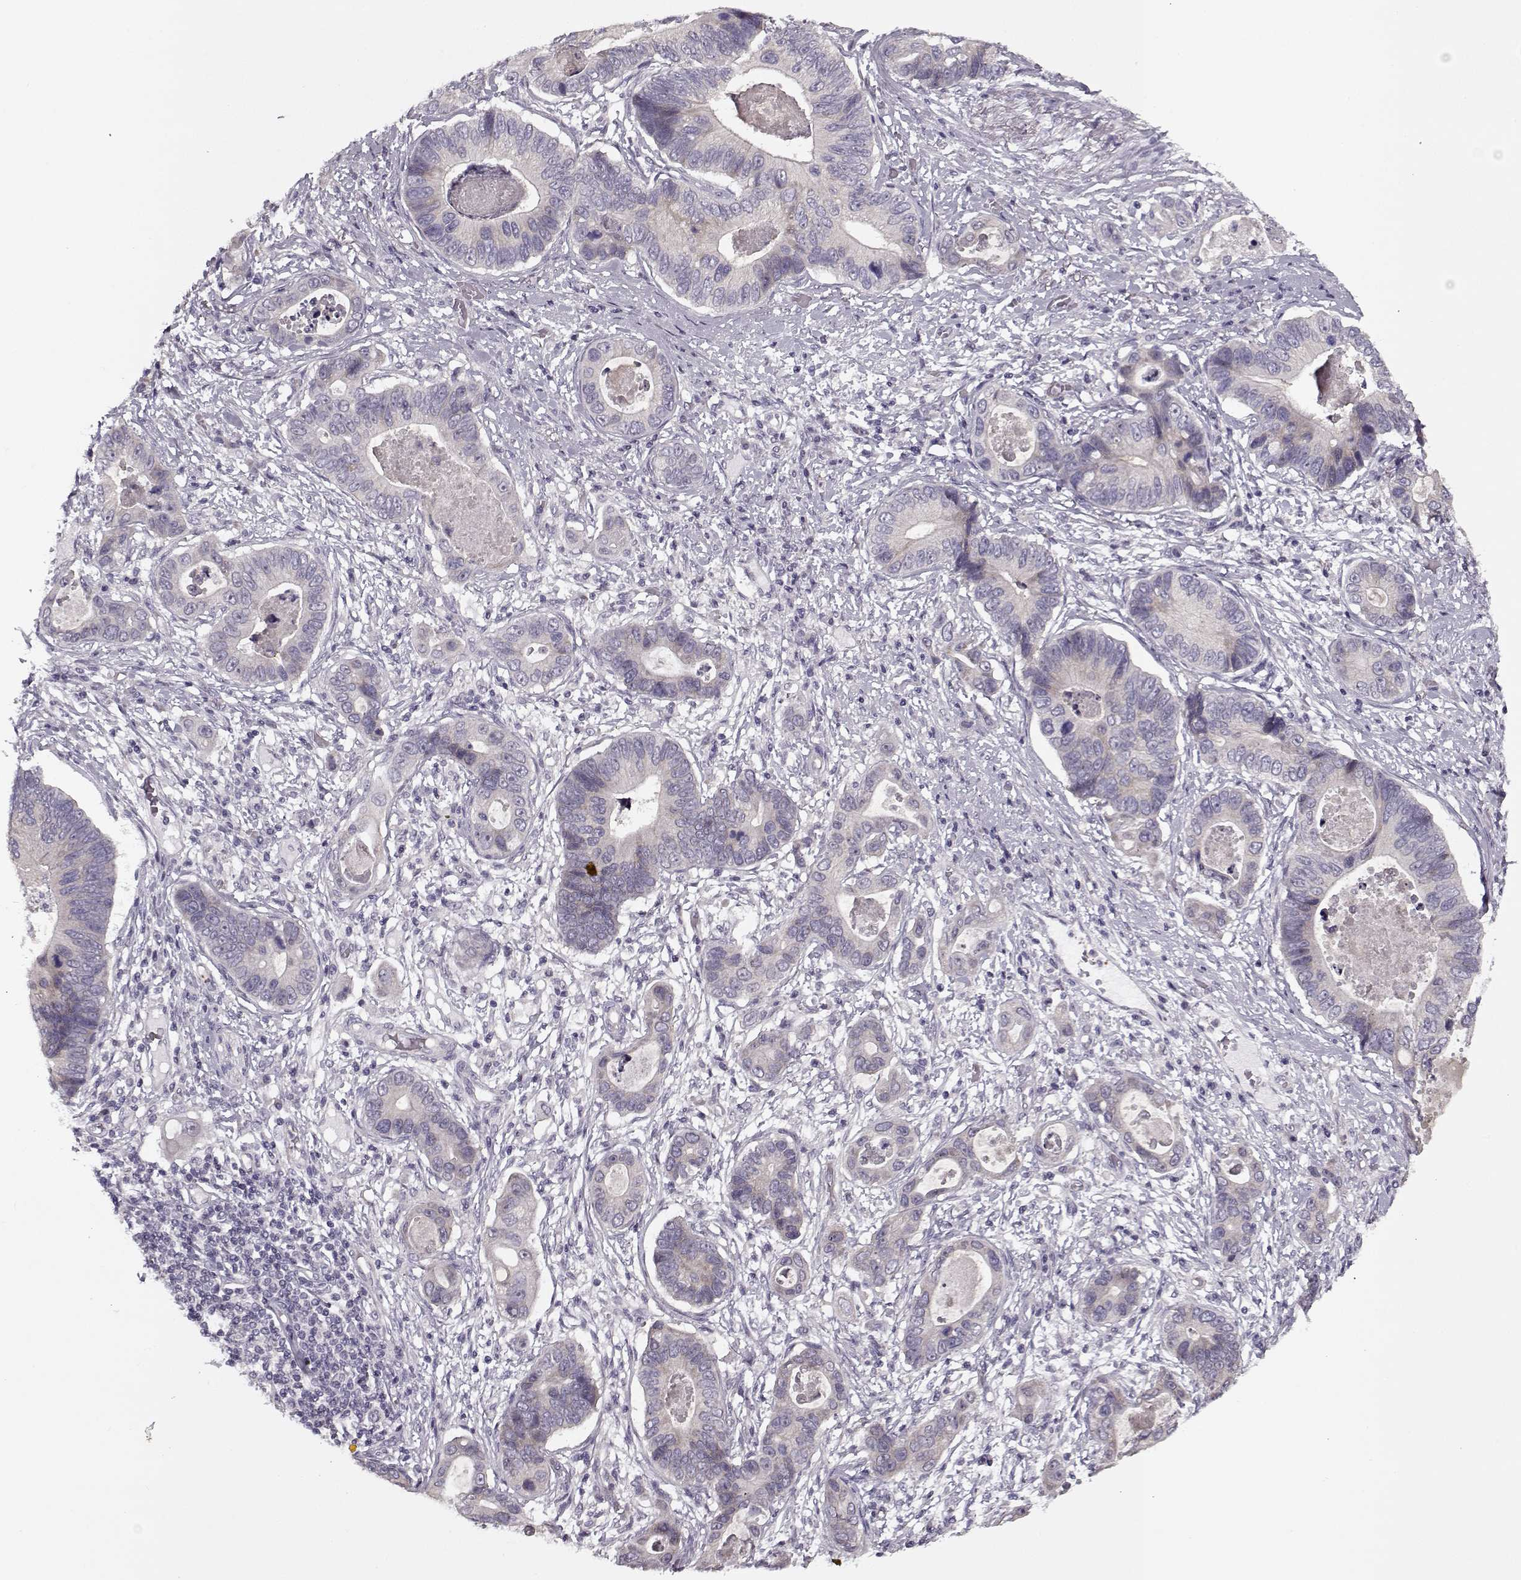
{"staining": {"intensity": "negative", "quantity": "none", "location": "none"}, "tissue": "stomach cancer", "cell_type": "Tumor cells", "image_type": "cancer", "snomed": [{"axis": "morphology", "description": "Adenocarcinoma, NOS"}, {"axis": "topography", "description": "Stomach"}], "caption": "Immunohistochemistry histopathology image of neoplastic tissue: adenocarcinoma (stomach) stained with DAB (3,3'-diaminobenzidine) shows no significant protein expression in tumor cells. The staining is performed using DAB brown chromogen with nuclei counter-stained in using hematoxylin.", "gene": "PNMT", "patient": {"sex": "male", "age": 84}}